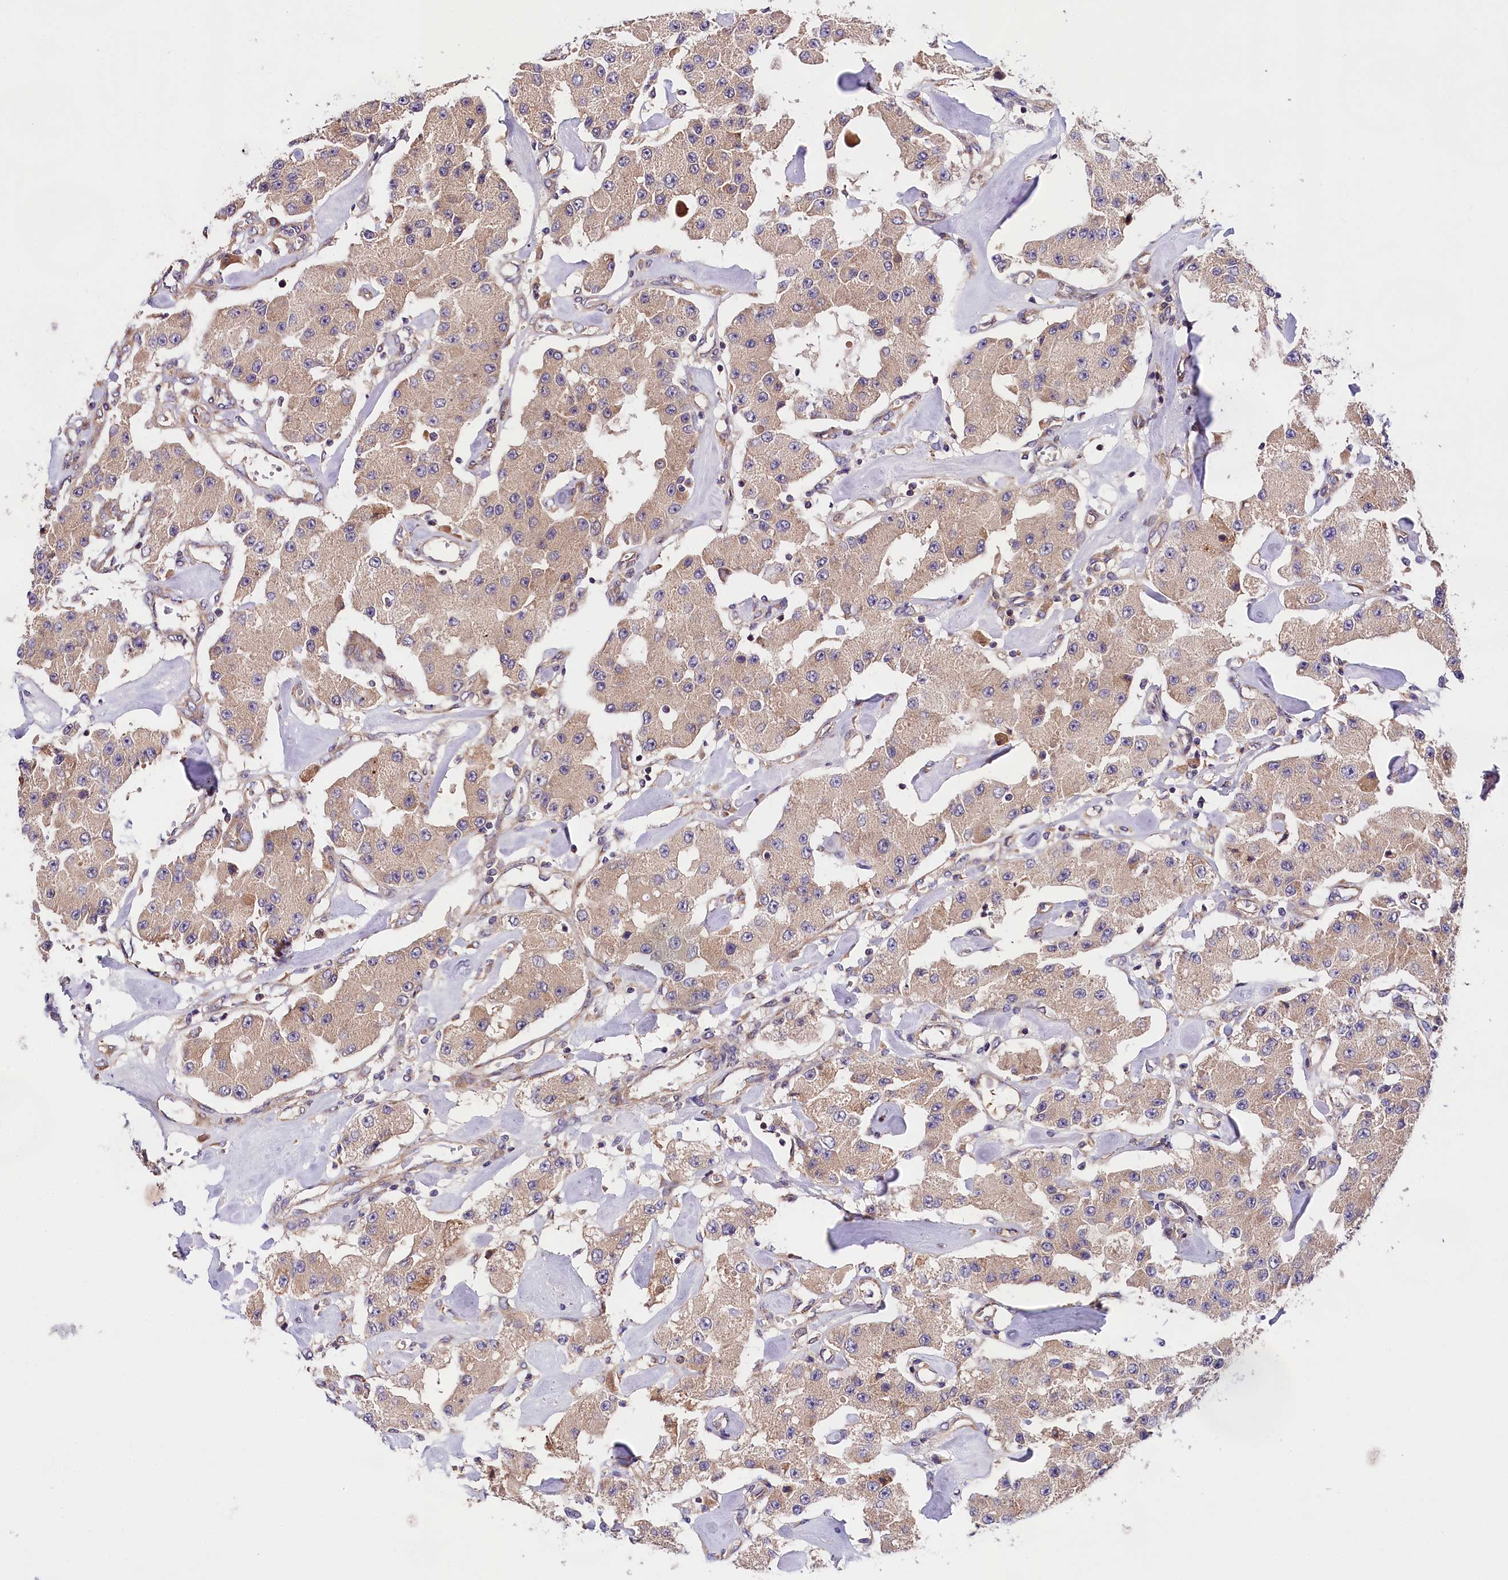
{"staining": {"intensity": "weak", "quantity": ">75%", "location": "cytoplasmic/membranous"}, "tissue": "carcinoid", "cell_type": "Tumor cells", "image_type": "cancer", "snomed": [{"axis": "morphology", "description": "Carcinoid, malignant, NOS"}, {"axis": "topography", "description": "Pancreas"}], "caption": "Human carcinoid (malignant) stained for a protein (brown) reveals weak cytoplasmic/membranous positive staining in about >75% of tumor cells.", "gene": "SPG11", "patient": {"sex": "male", "age": 41}}